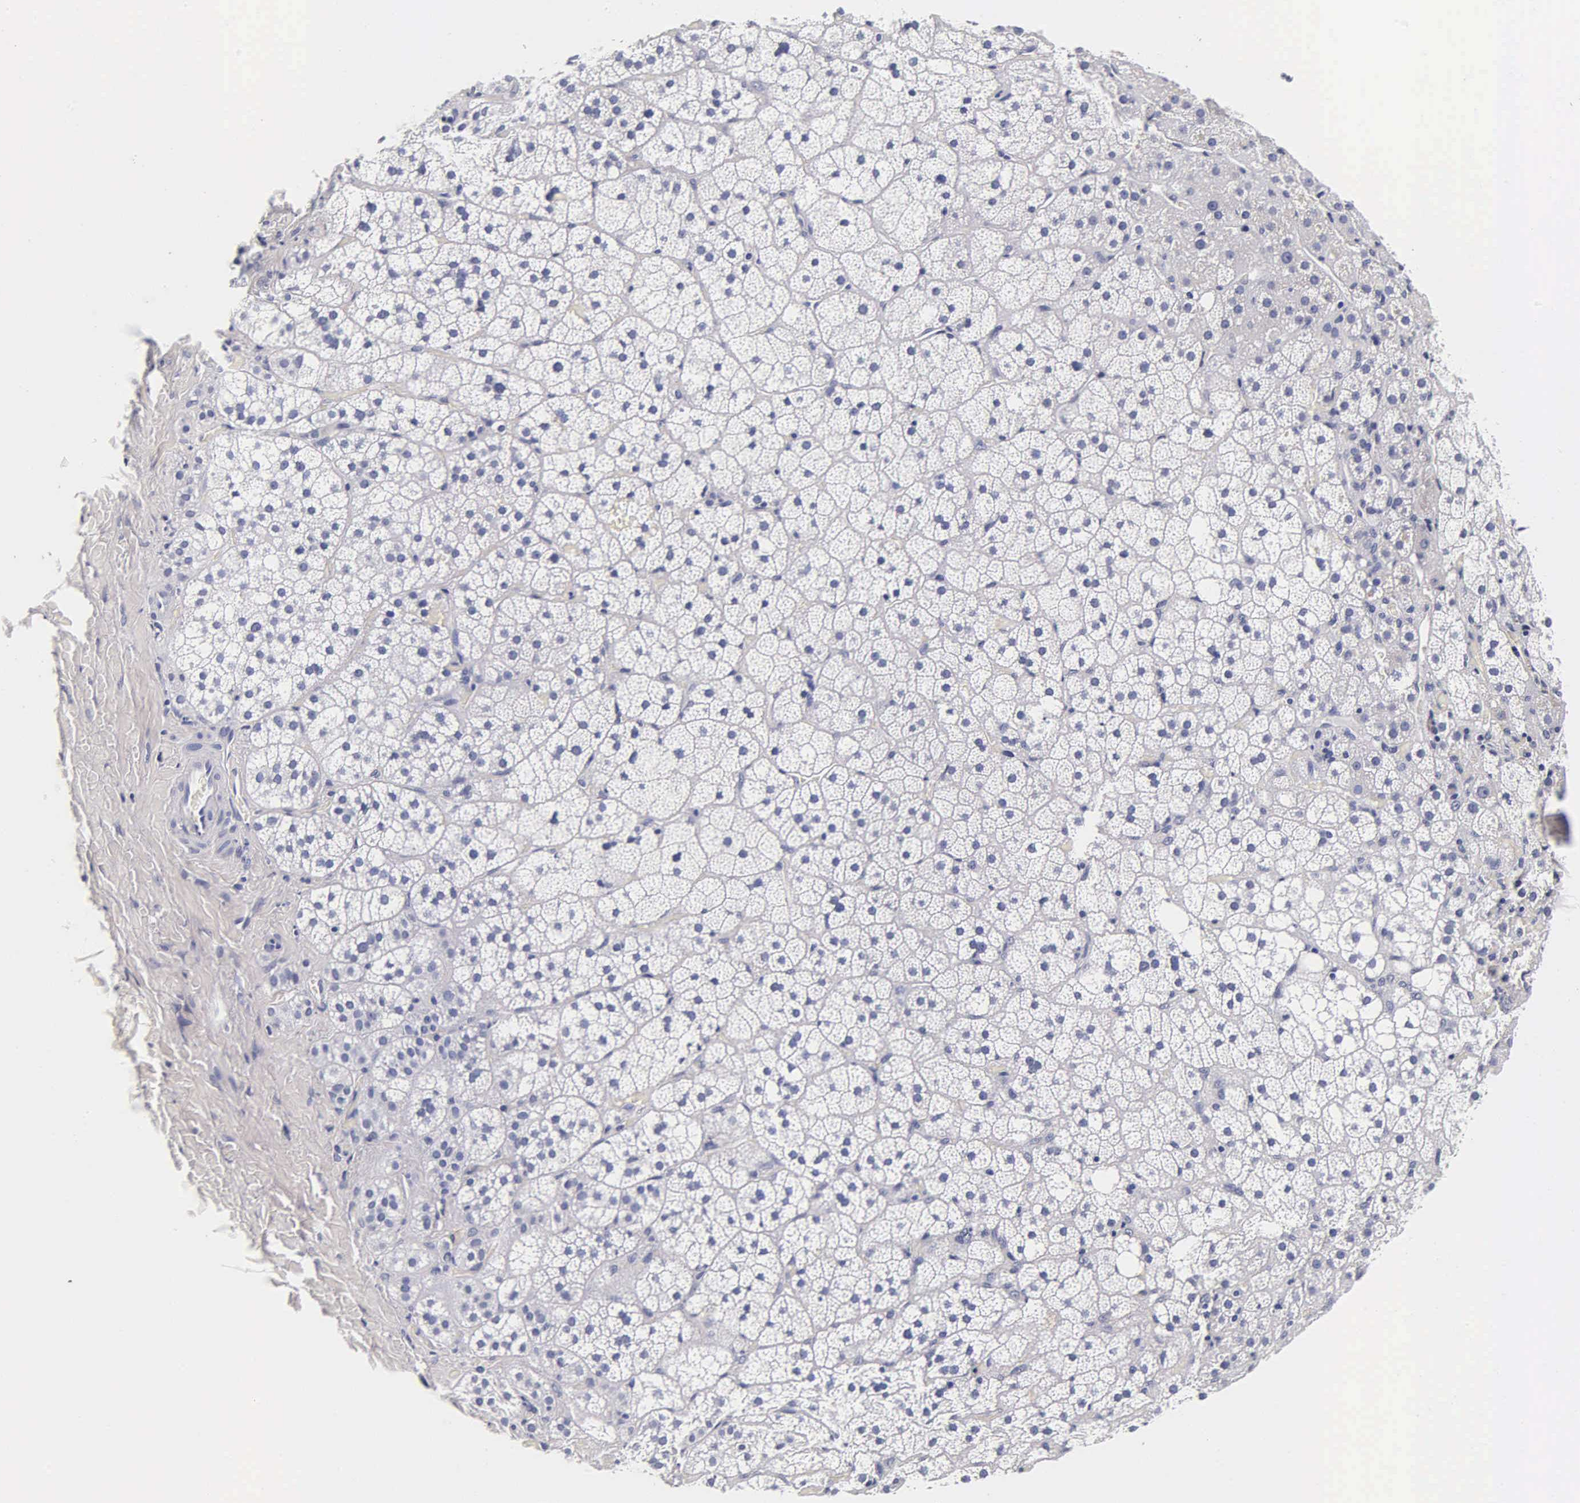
{"staining": {"intensity": "negative", "quantity": "none", "location": "none"}, "tissue": "adrenal gland", "cell_type": "Glandular cells", "image_type": "normal", "snomed": [{"axis": "morphology", "description": "Normal tissue, NOS"}, {"axis": "topography", "description": "Adrenal gland"}], "caption": "DAB (3,3'-diaminobenzidine) immunohistochemical staining of benign adrenal gland exhibits no significant positivity in glandular cells. The staining is performed using DAB (3,3'-diaminobenzidine) brown chromogen with nuclei counter-stained in using hematoxylin.", "gene": "ACP3", "patient": {"sex": "male", "age": 53}}